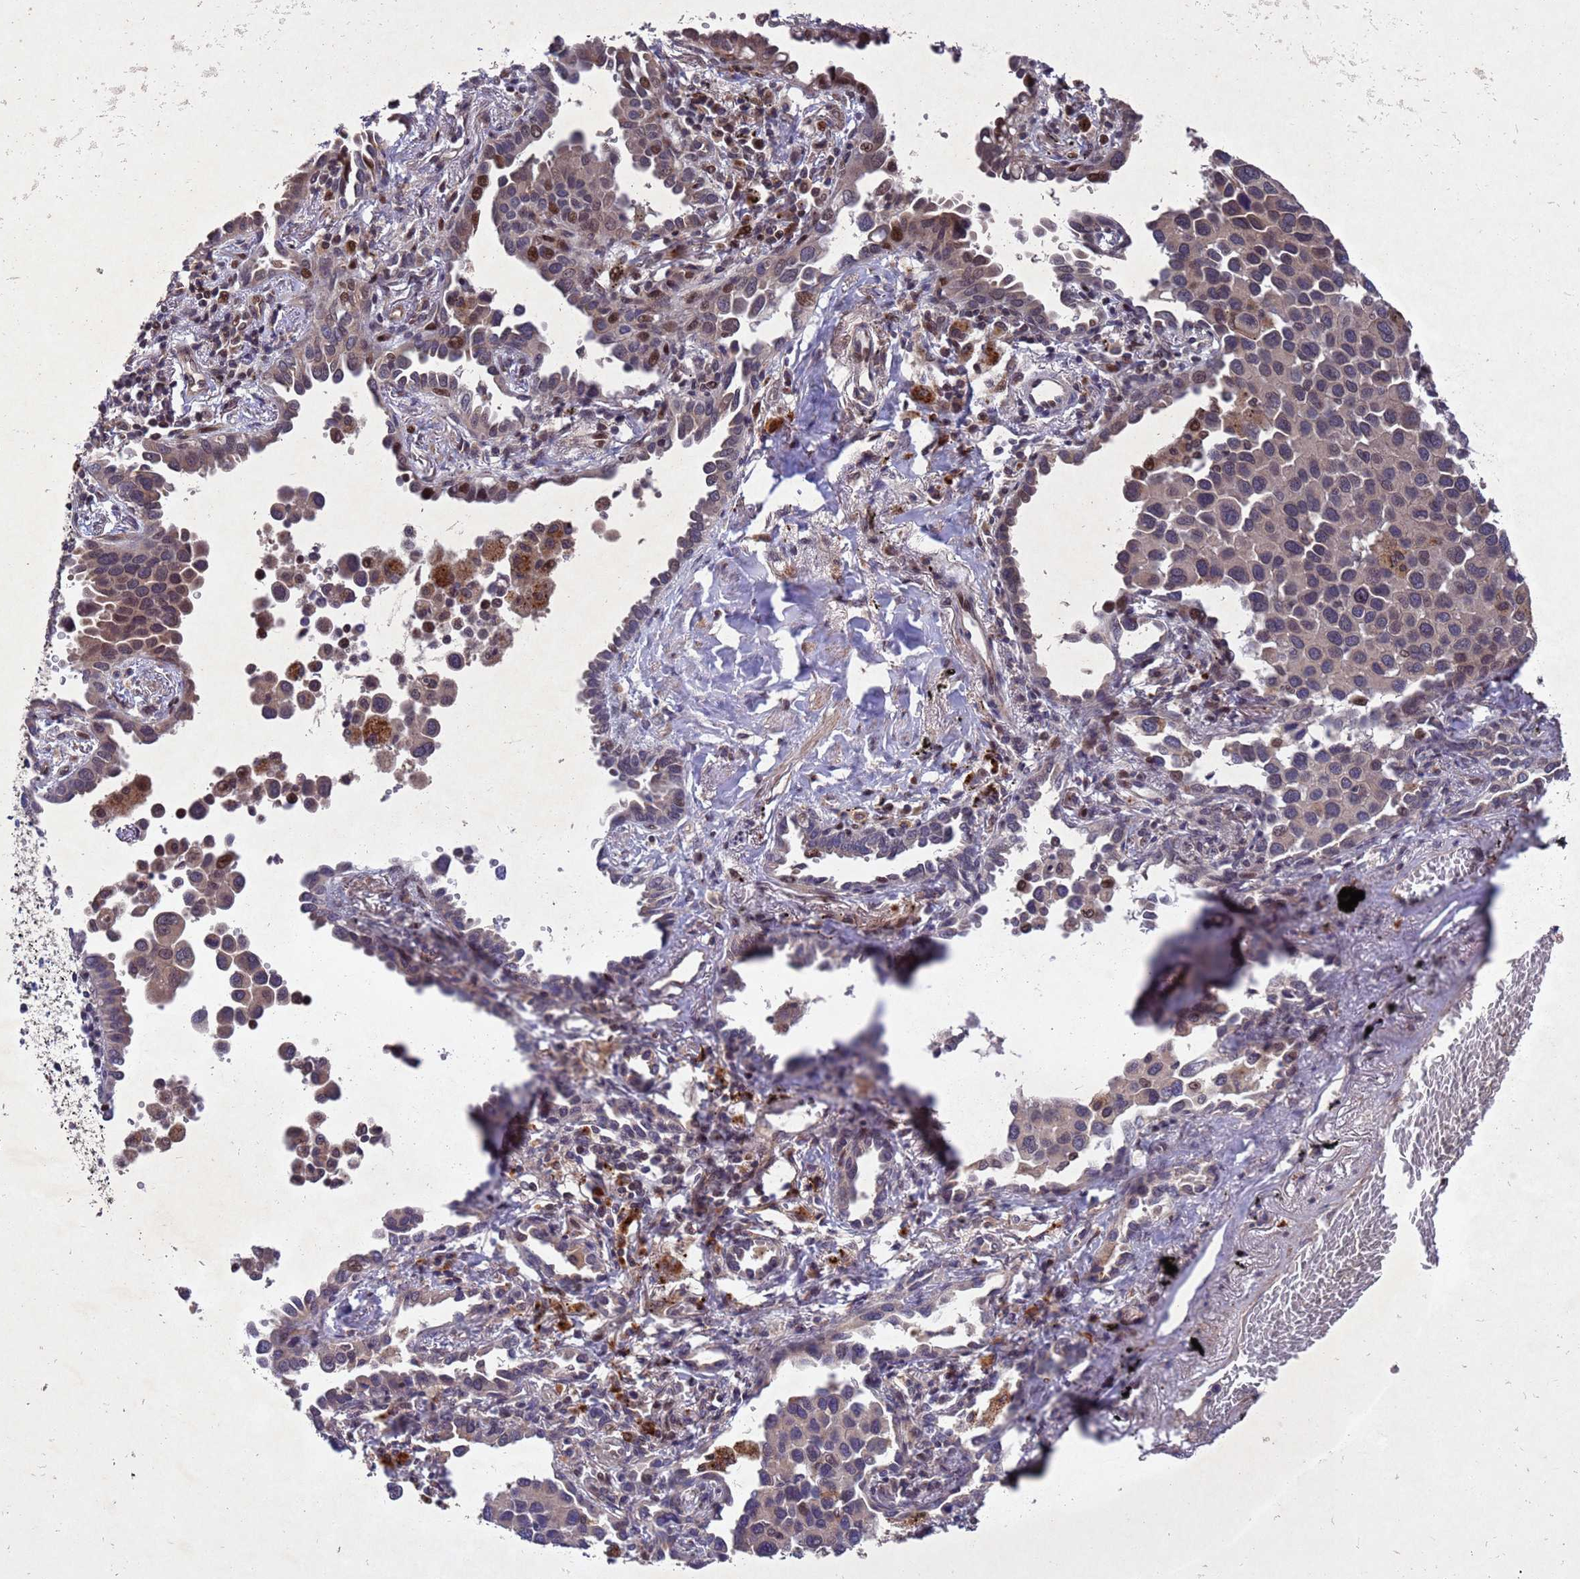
{"staining": {"intensity": "moderate", "quantity": "25%-75%", "location": "cytoplasmic/membranous,nuclear"}, "tissue": "lung cancer", "cell_type": "Tumor cells", "image_type": "cancer", "snomed": [{"axis": "morphology", "description": "Adenocarcinoma, NOS"}, {"axis": "topography", "description": "Lung"}], "caption": "Moderate cytoplasmic/membranous and nuclear protein positivity is seen in approximately 25%-75% of tumor cells in lung cancer (adenocarcinoma).", "gene": "TBK1", "patient": {"sex": "male", "age": 67}}